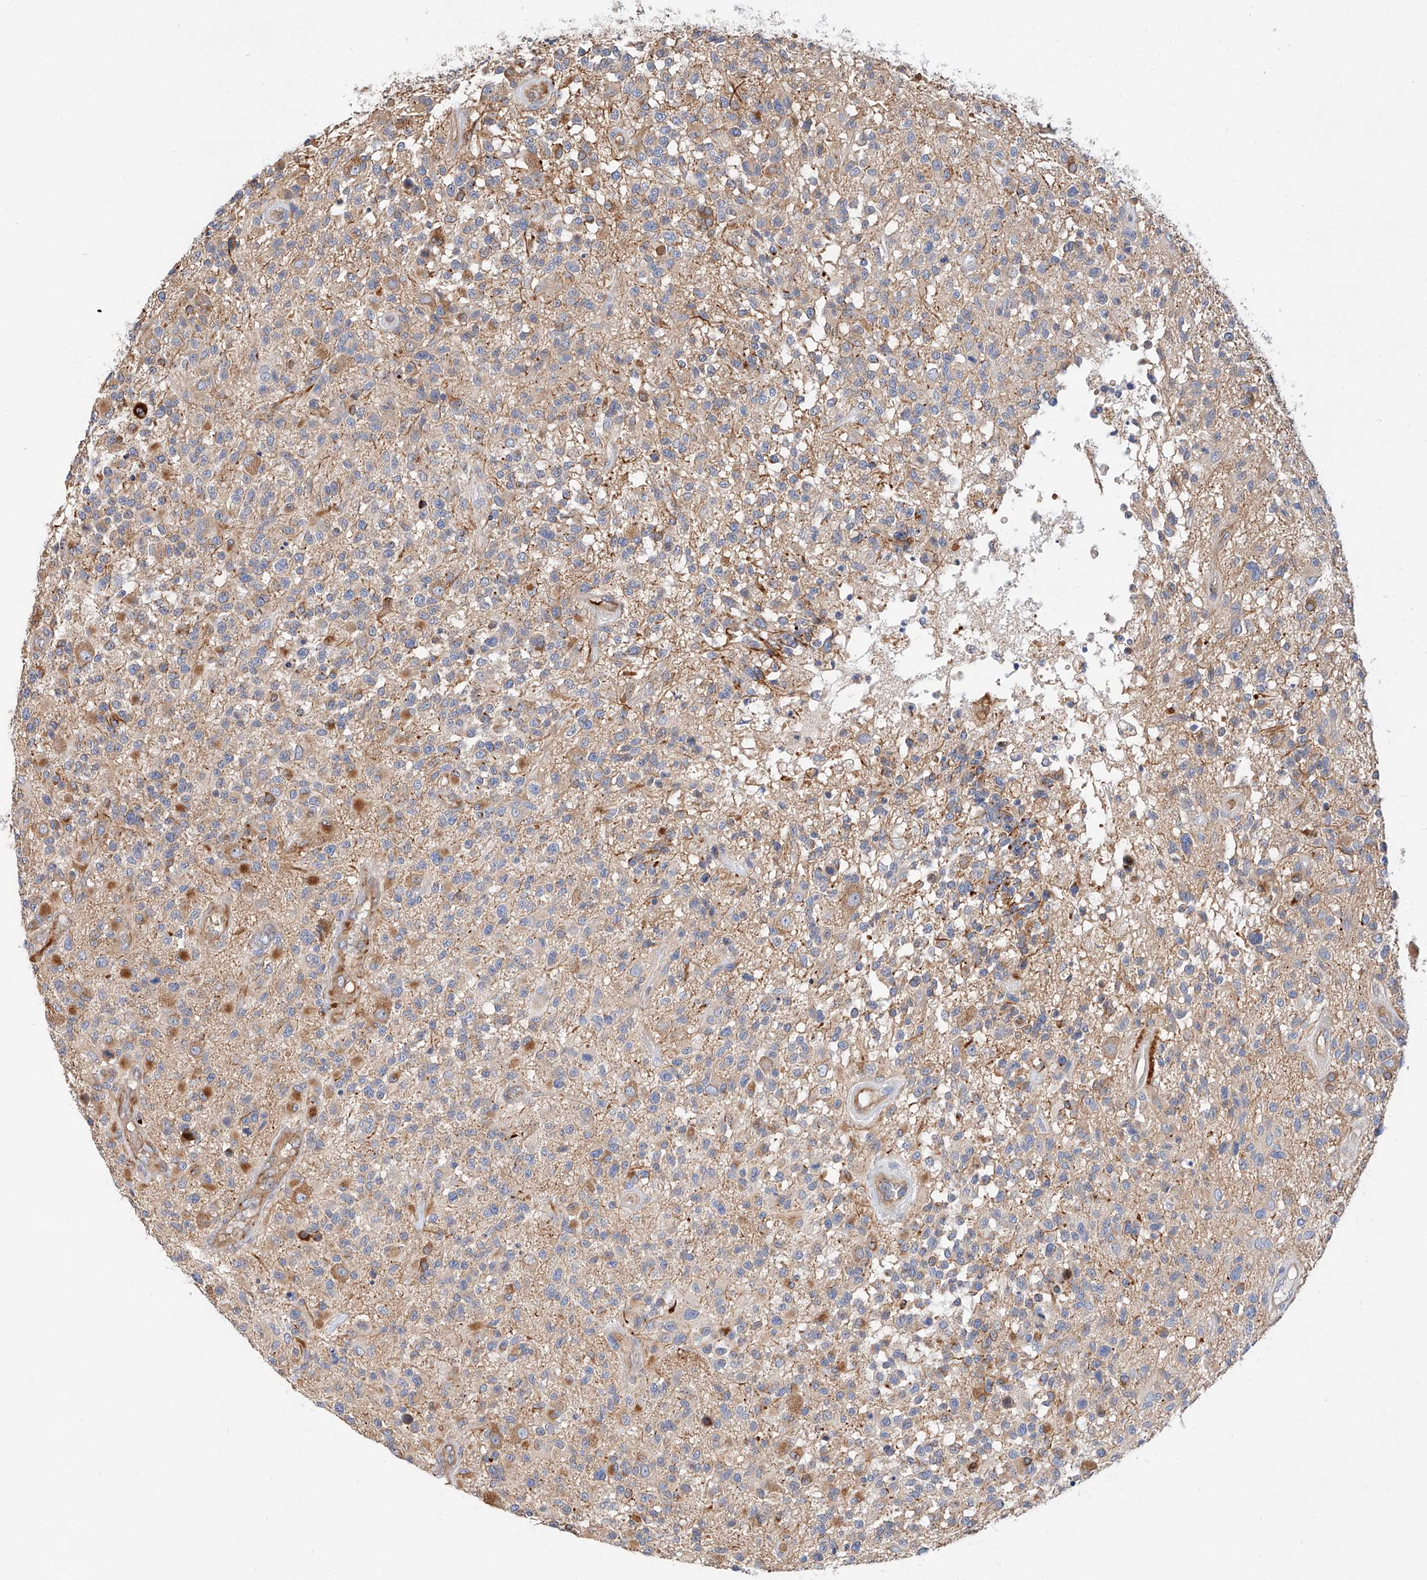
{"staining": {"intensity": "moderate", "quantity": "25%-75%", "location": "cytoplasmic/membranous"}, "tissue": "glioma", "cell_type": "Tumor cells", "image_type": "cancer", "snomed": [{"axis": "morphology", "description": "Glioma, malignant, High grade"}, {"axis": "morphology", "description": "Glioblastoma, NOS"}, {"axis": "topography", "description": "Brain"}], "caption": "Brown immunohistochemical staining in glioblastoma exhibits moderate cytoplasmic/membranous positivity in about 25%-75% of tumor cells. The staining was performed using DAB, with brown indicating positive protein expression. Nuclei are stained blue with hematoxylin.", "gene": "GLMN", "patient": {"sex": "male", "age": 60}}